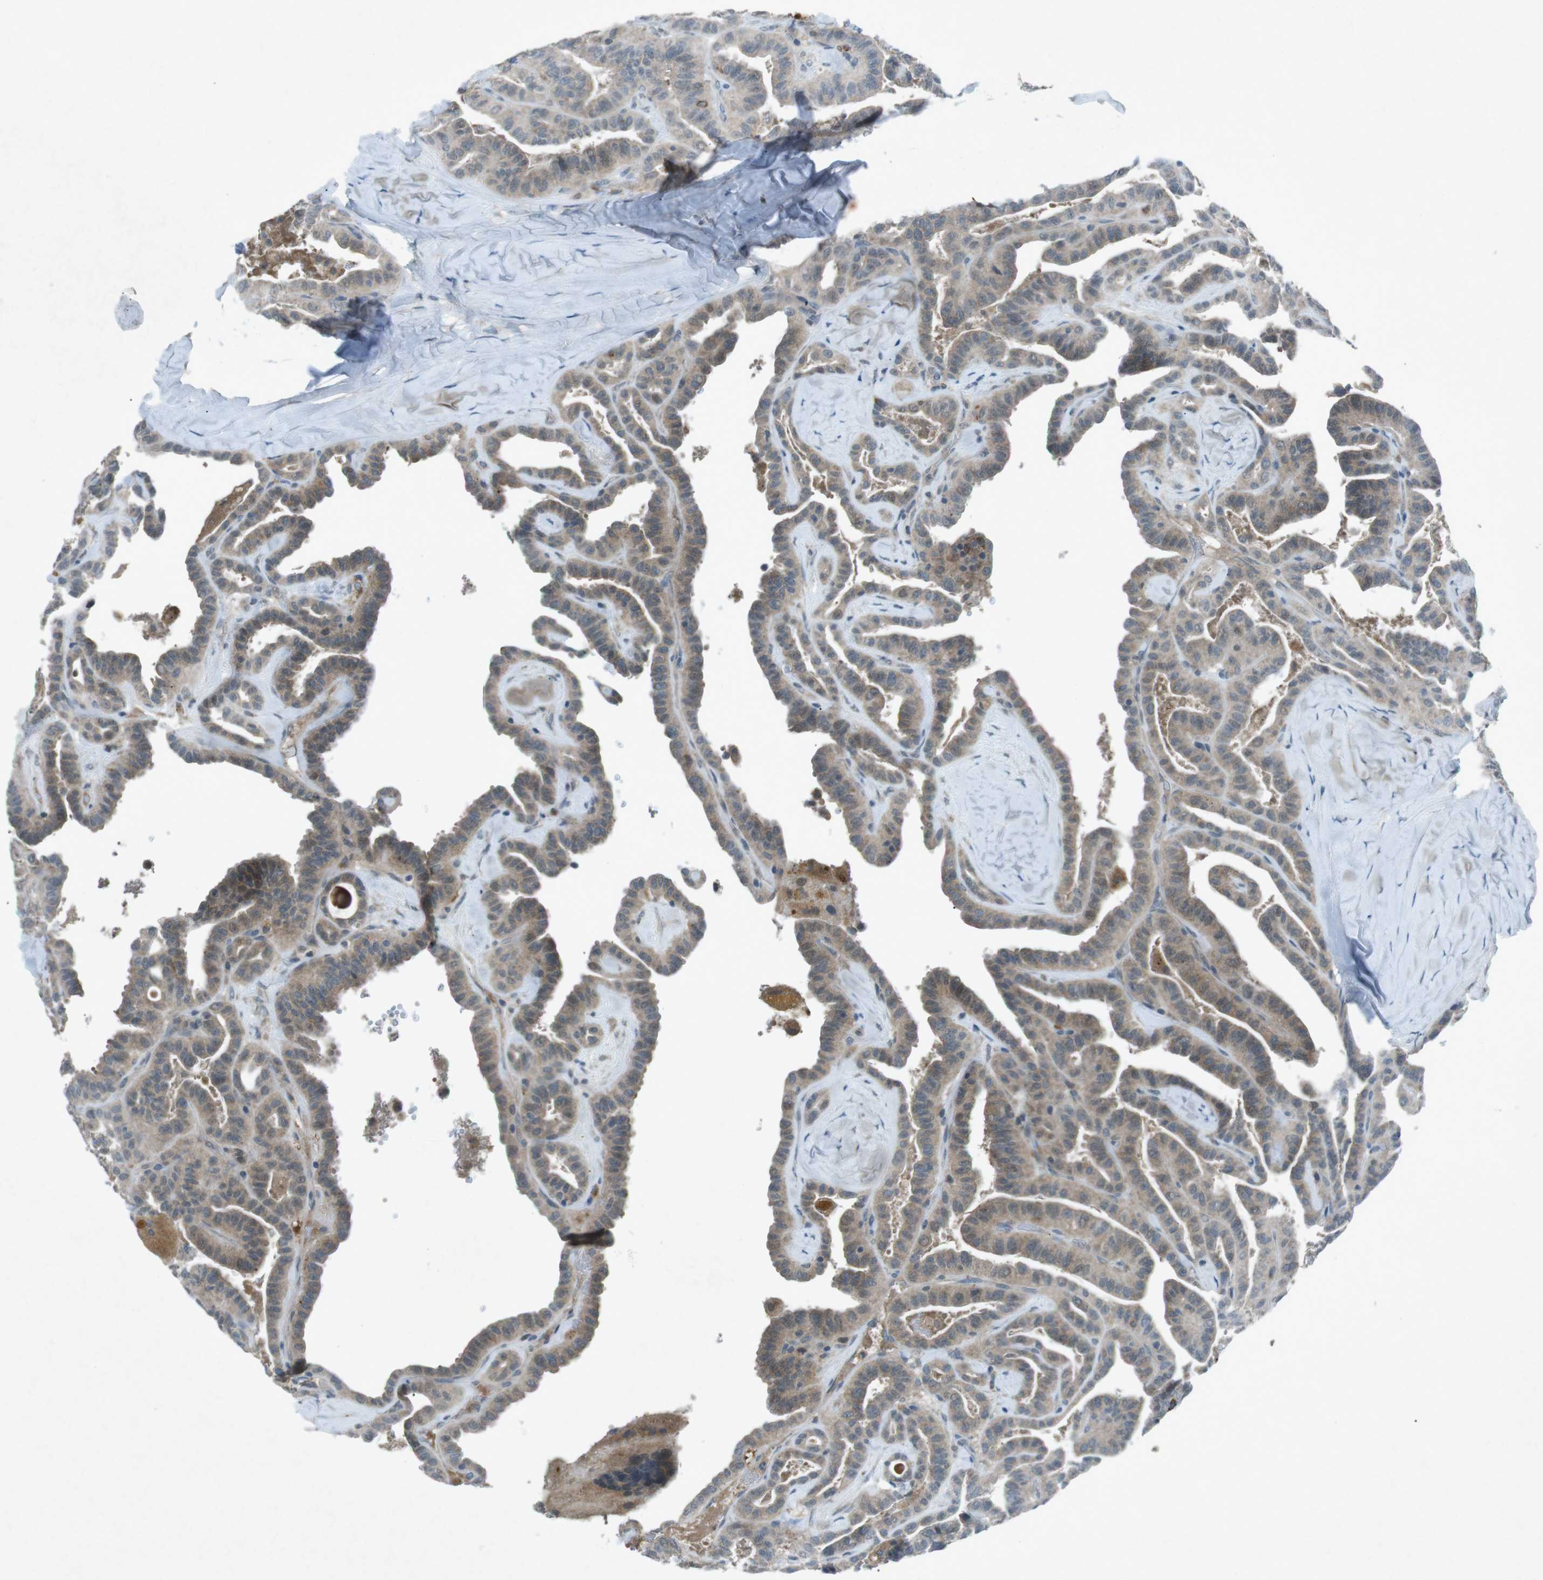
{"staining": {"intensity": "weak", "quantity": ">75%", "location": "cytoplasmic/membranous"}, "tissue": "thyroid cancer", "cell_type": "Tumor cells", "image_type": "cancer", "snomed": [{"axis": "morphology", "description": "Papillary adenocarcinoma, NOS"}, {"axis": "topography", "description": "Thyroid gland"}], "caption": "High-power microscopy captured an IHC micrograph of thyroid cancer (papillary adenocarcinoma), revealing weak cytoplasmic/membranous staining in approximately >75% of tumor cells. The staining is performed using DAB (3,3'-diaminobenzidine) brown chromogen to label protein expression. The nuclei are counter-stained blue using hematoxylin.", "gene": "FCRLA", "patient": {"sex": "male", "age": 77}}